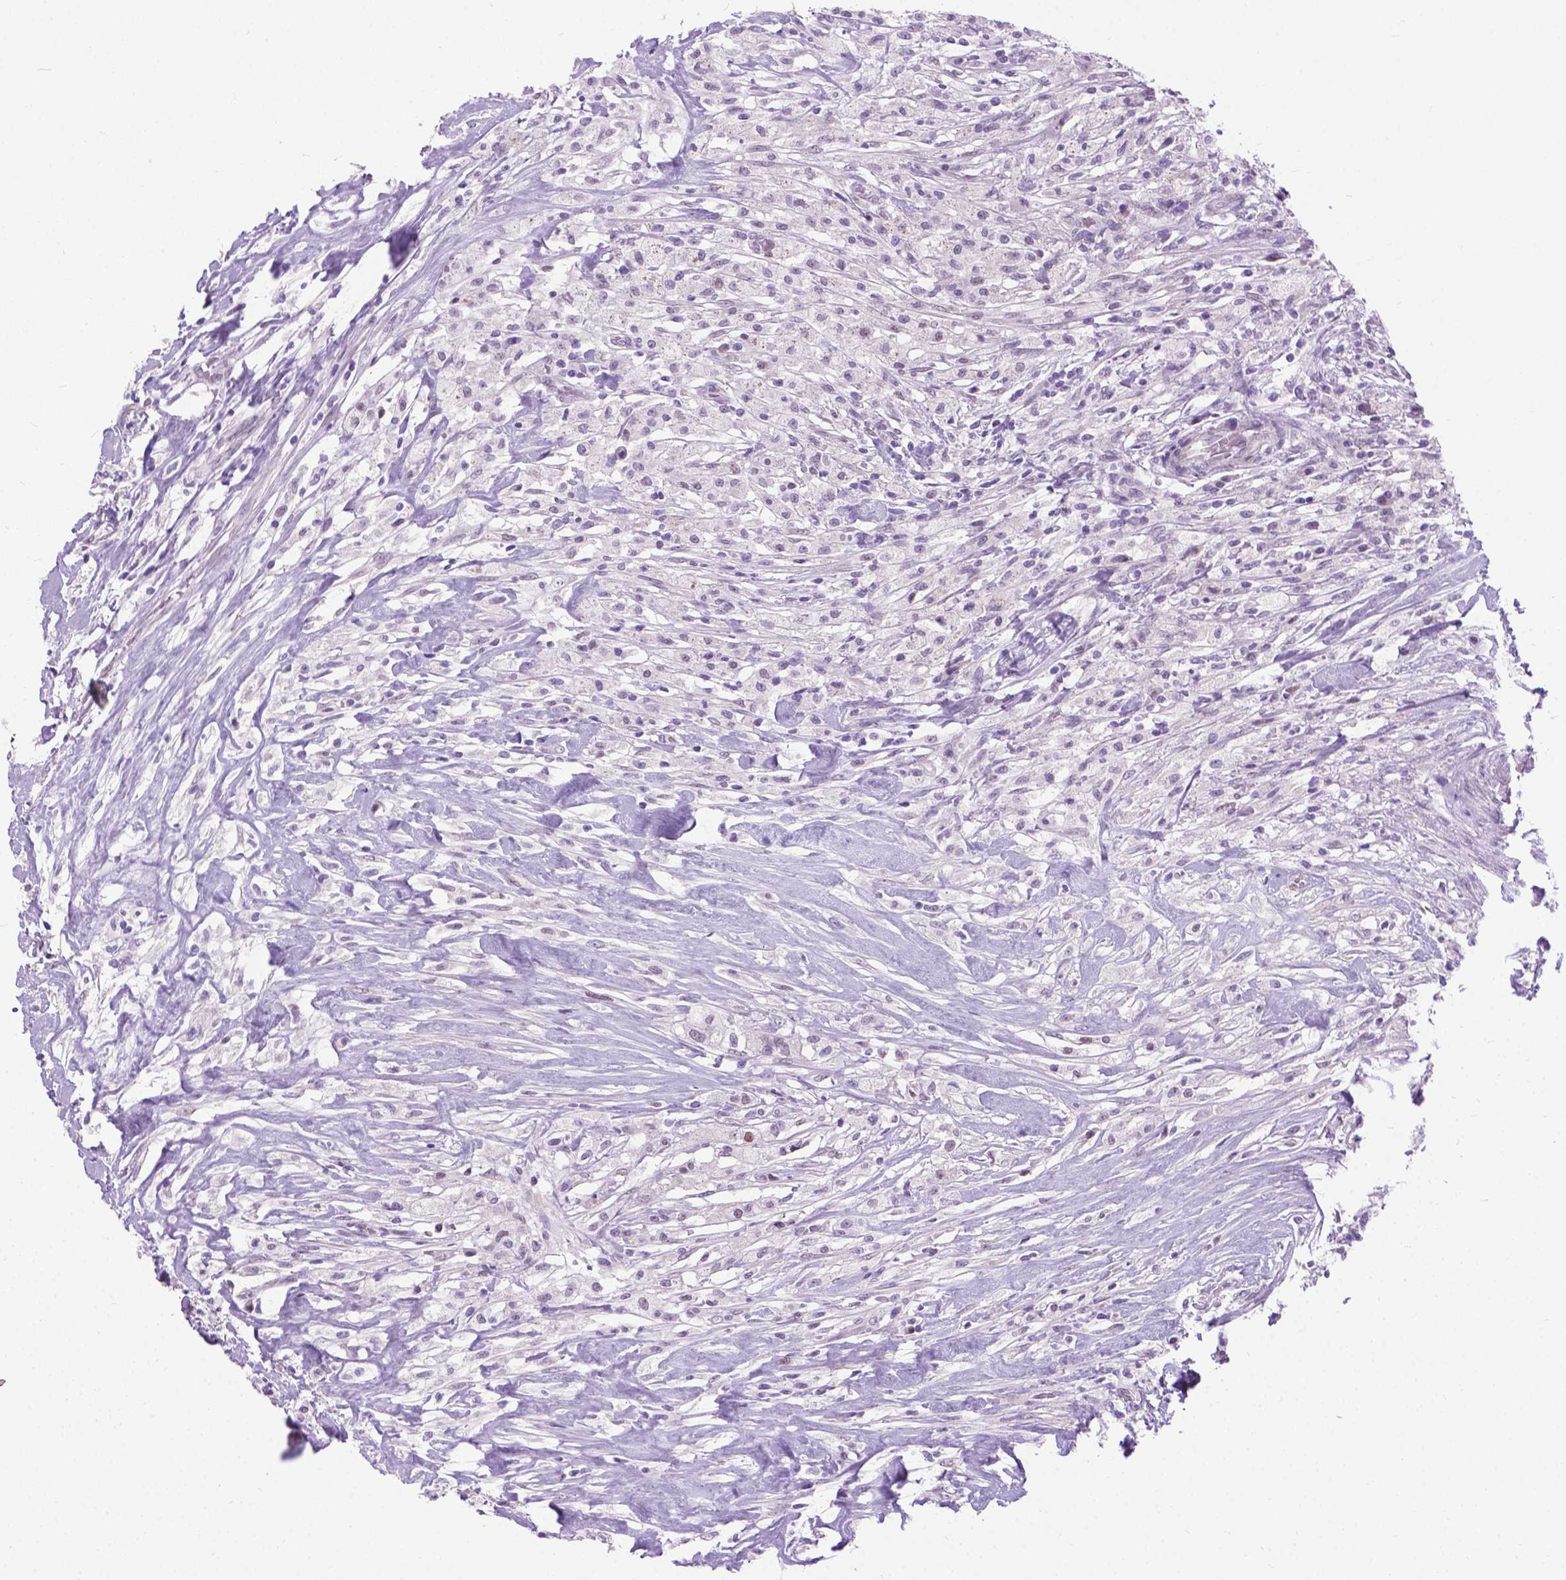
{"staining": {"intensity": "negative", "quantity": "none", "location": "none"}, "tissue": "testis cancer", "cell_type": "Tumor cells", "image_type": "cancer", "snomed": [{"axis": "morphology", "description": "Necrosis, NOS"}, {"axis": "morphology", "description": "Carcinoma, Embryonal, NOS"}, {"axis": "topography", "description": "Testis"}], "caption": "Tumor cells are negative for brown protein staining in testis cancer (embryonal carcinoma).", "gene": "APCDD1L", "patient": {"sex": "male", "age": 19}}